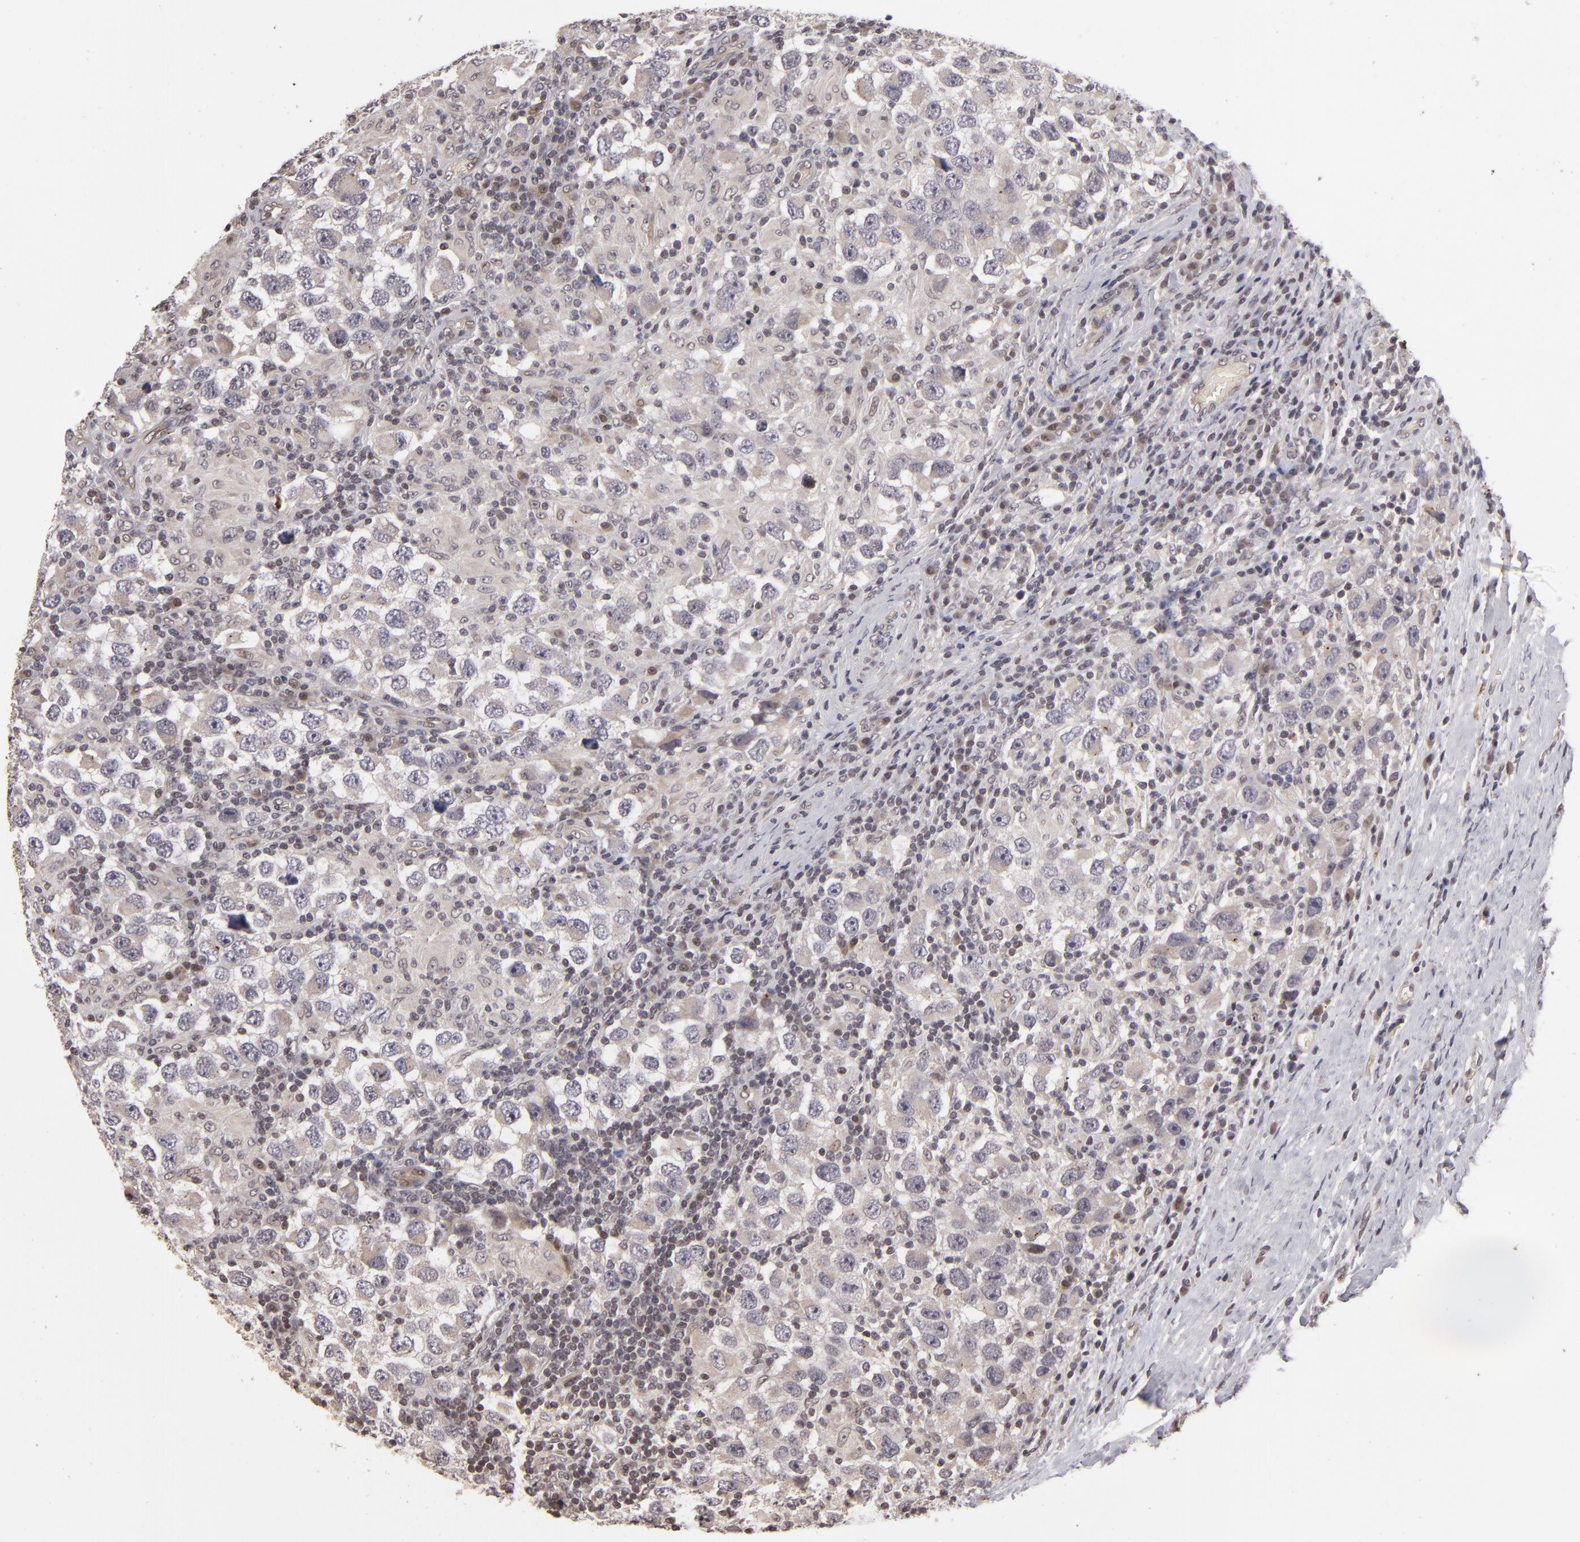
{"staining": {"intensity": "negative", "quantity": "none", "location": "none"}, "tissue": "testis cancer", "cell_type": "Tumor cells", "image_type": "cancer", "snomed": [{"axis": "morphology", "description": "Carcinoma, Embryonal, NOS"}, {"axis": "topography", "description": "Testis"}], "caption": "This is an immunohistochemistry image of human embryonal carcinoma (testis). There is no staining in tumor cells.", "gene": "DFFA", "patient": {"sex": "male", "age": 21}}